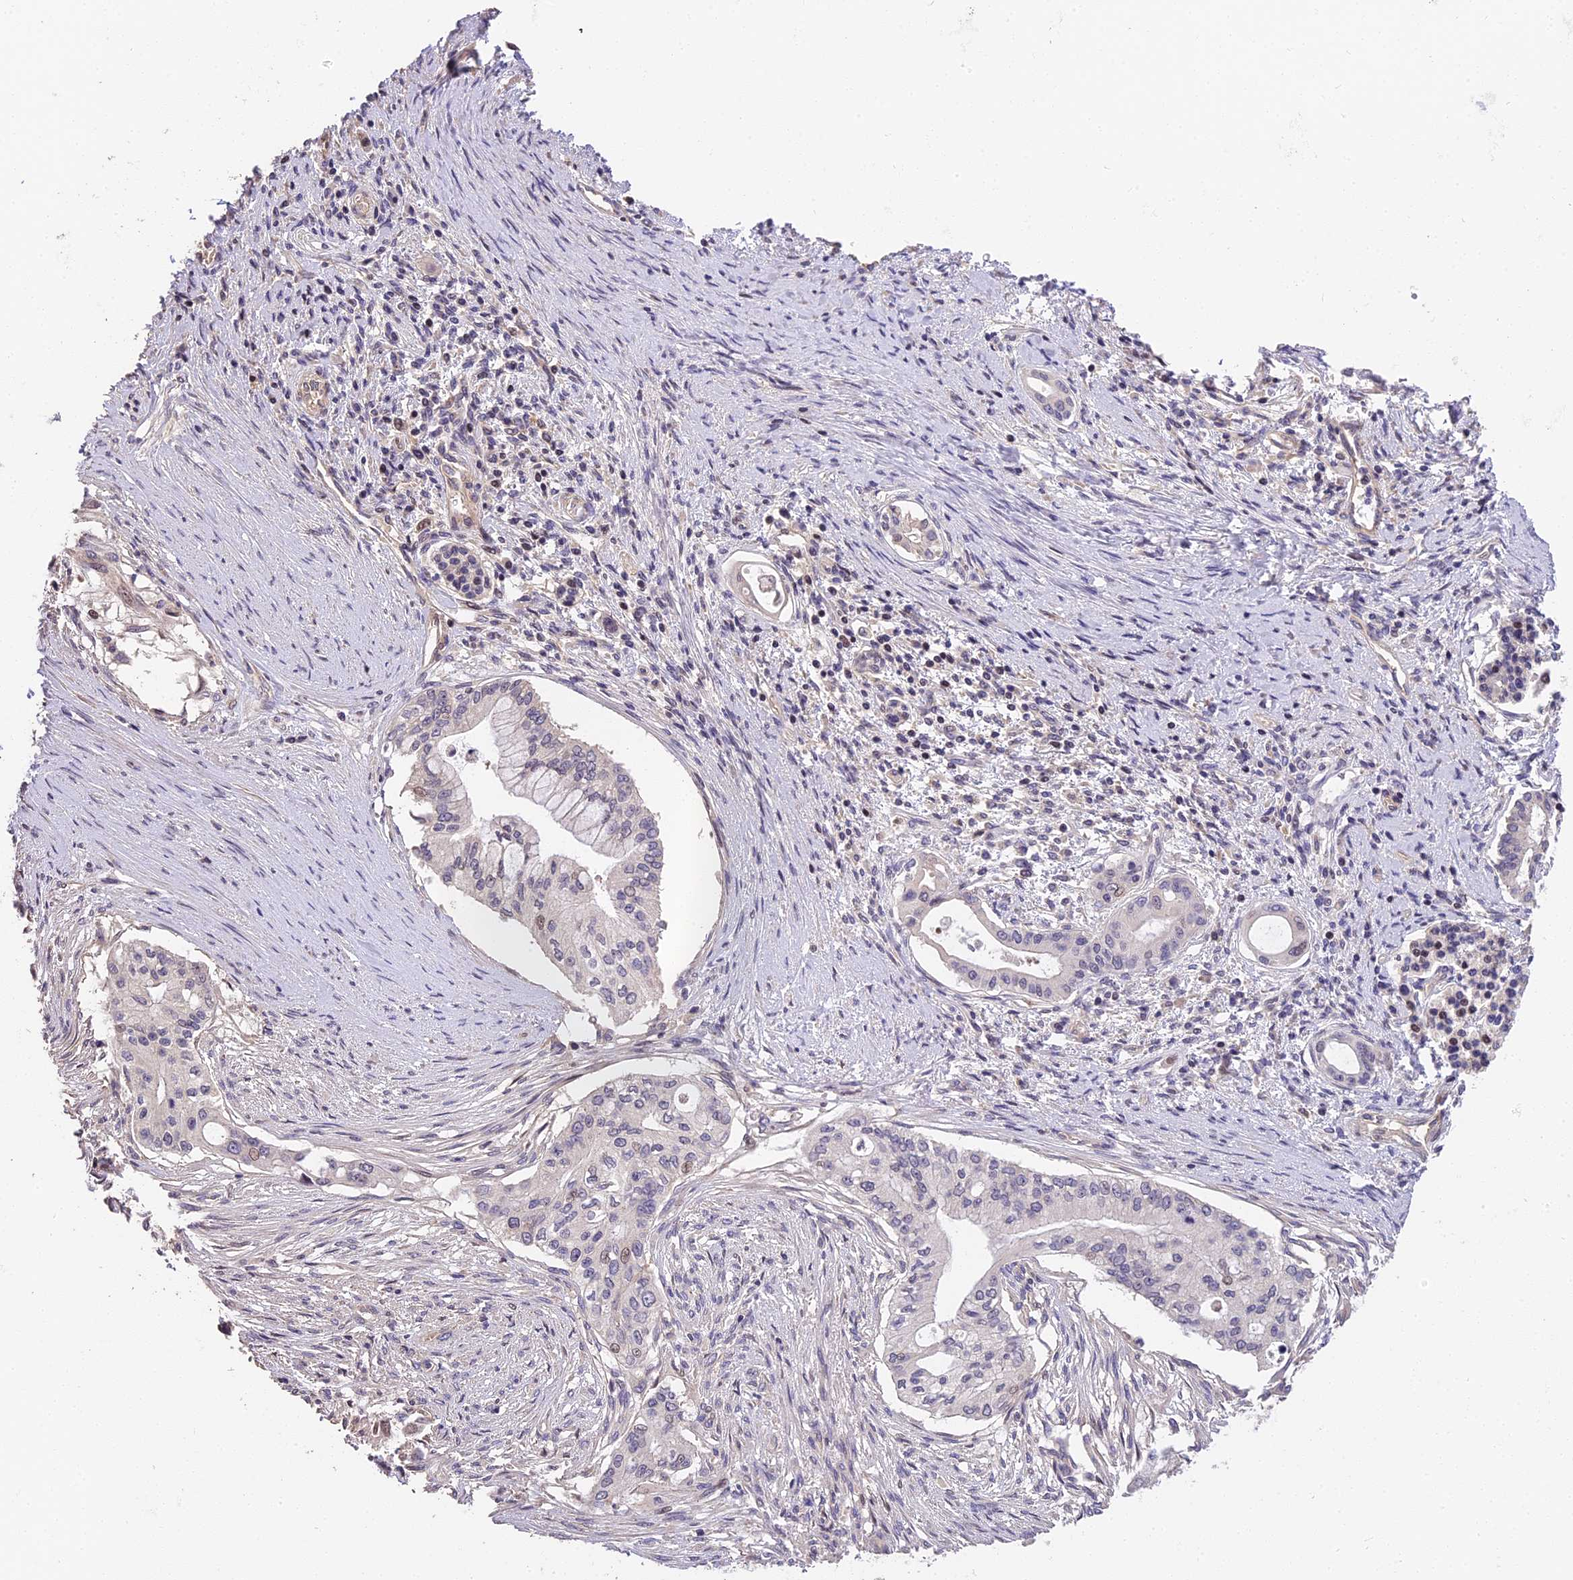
{"staining": {"intensity": "negative", "quantity": "none", "location": "none"}, "tissue": "pancreatic cancer", "cell_type": "Tumor cells", "image_type": "cancer", "snomed": [{"axis": "morphology", "description": "Adenocarcinoma, NOS"}, {"axis": "topography", "description": "Pancreas"}], "caption": "A high-resolution micrograph shows immunohistochemistry (IHC) staining of pancreatic adenocarcinoma, which demonstrates no significant expression in tumor cells.", "gene": "ARHGAP17", "patient": {"sex": "male", "age": 46}}